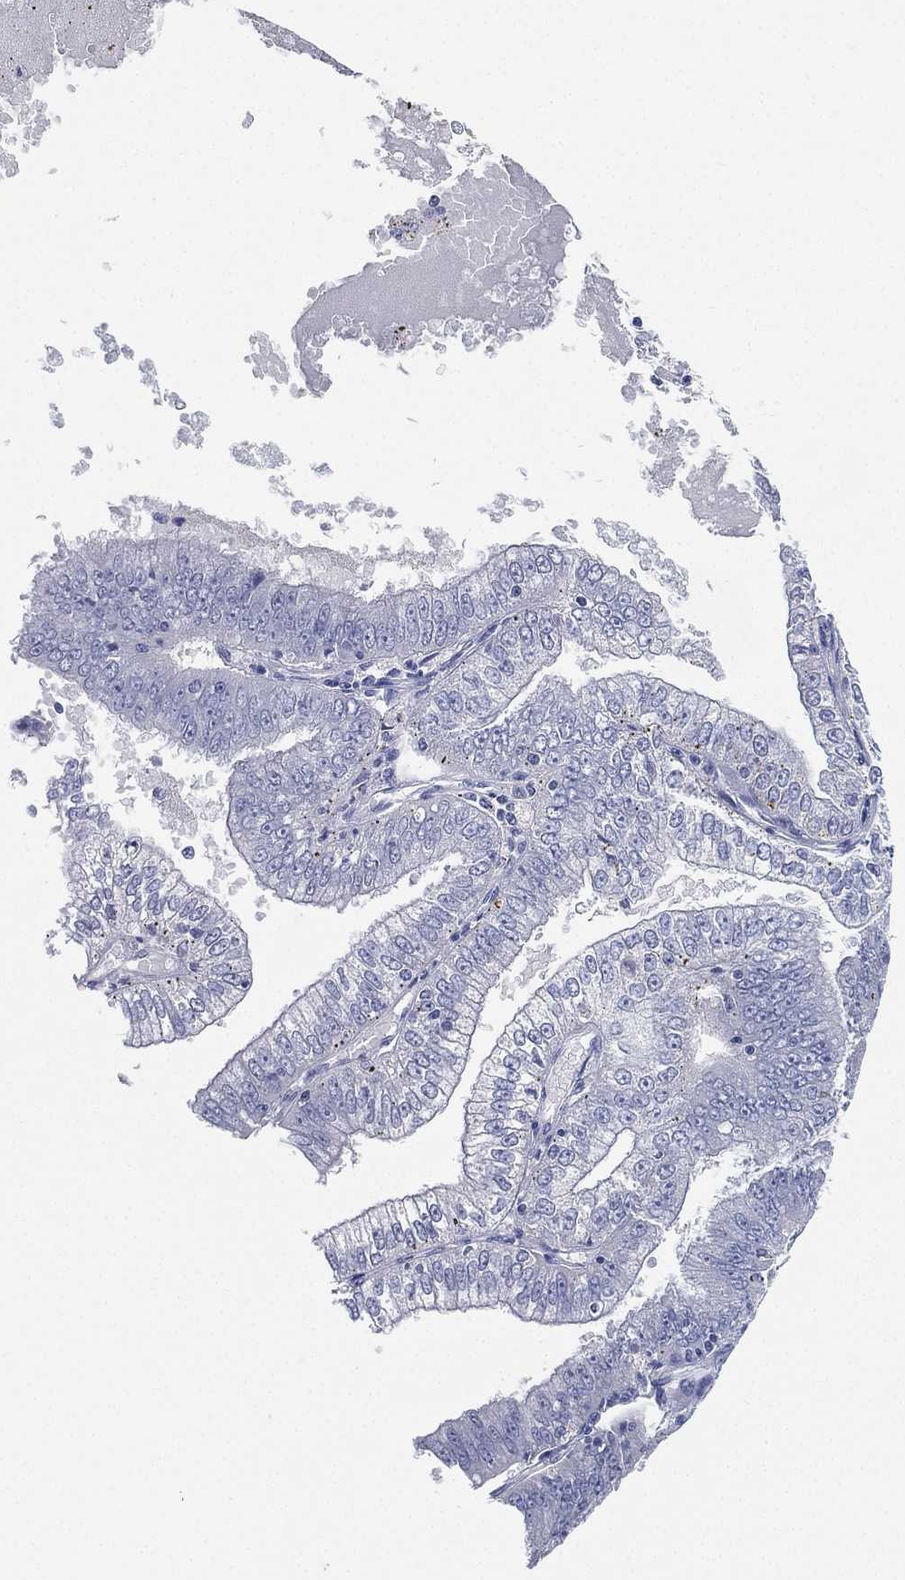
{"staining": {"intensity": "negative", "quantity": "none", "location": "none"}, "tissue": "endometrial cancer", "cell_type": "Tumor cells", "image_type": "cancer", "snomed": [{"axis": "morphology", "description": "Adenocarcinoma, NOS"}, {"axis": "topography", "description": "Endometrium"}], "caption": "High power microscopy image of an IHC image of endometrial cancer, revealing no significant expression in tumor cells. Brightfield microscopy of IHC stained with DAB (3,3'-diaminobenzidine) (brown) and hematoxylin (blue), captured at high magnification.", "gene": "FAM187B", "patient": {"sex": "female", "age": 66}}